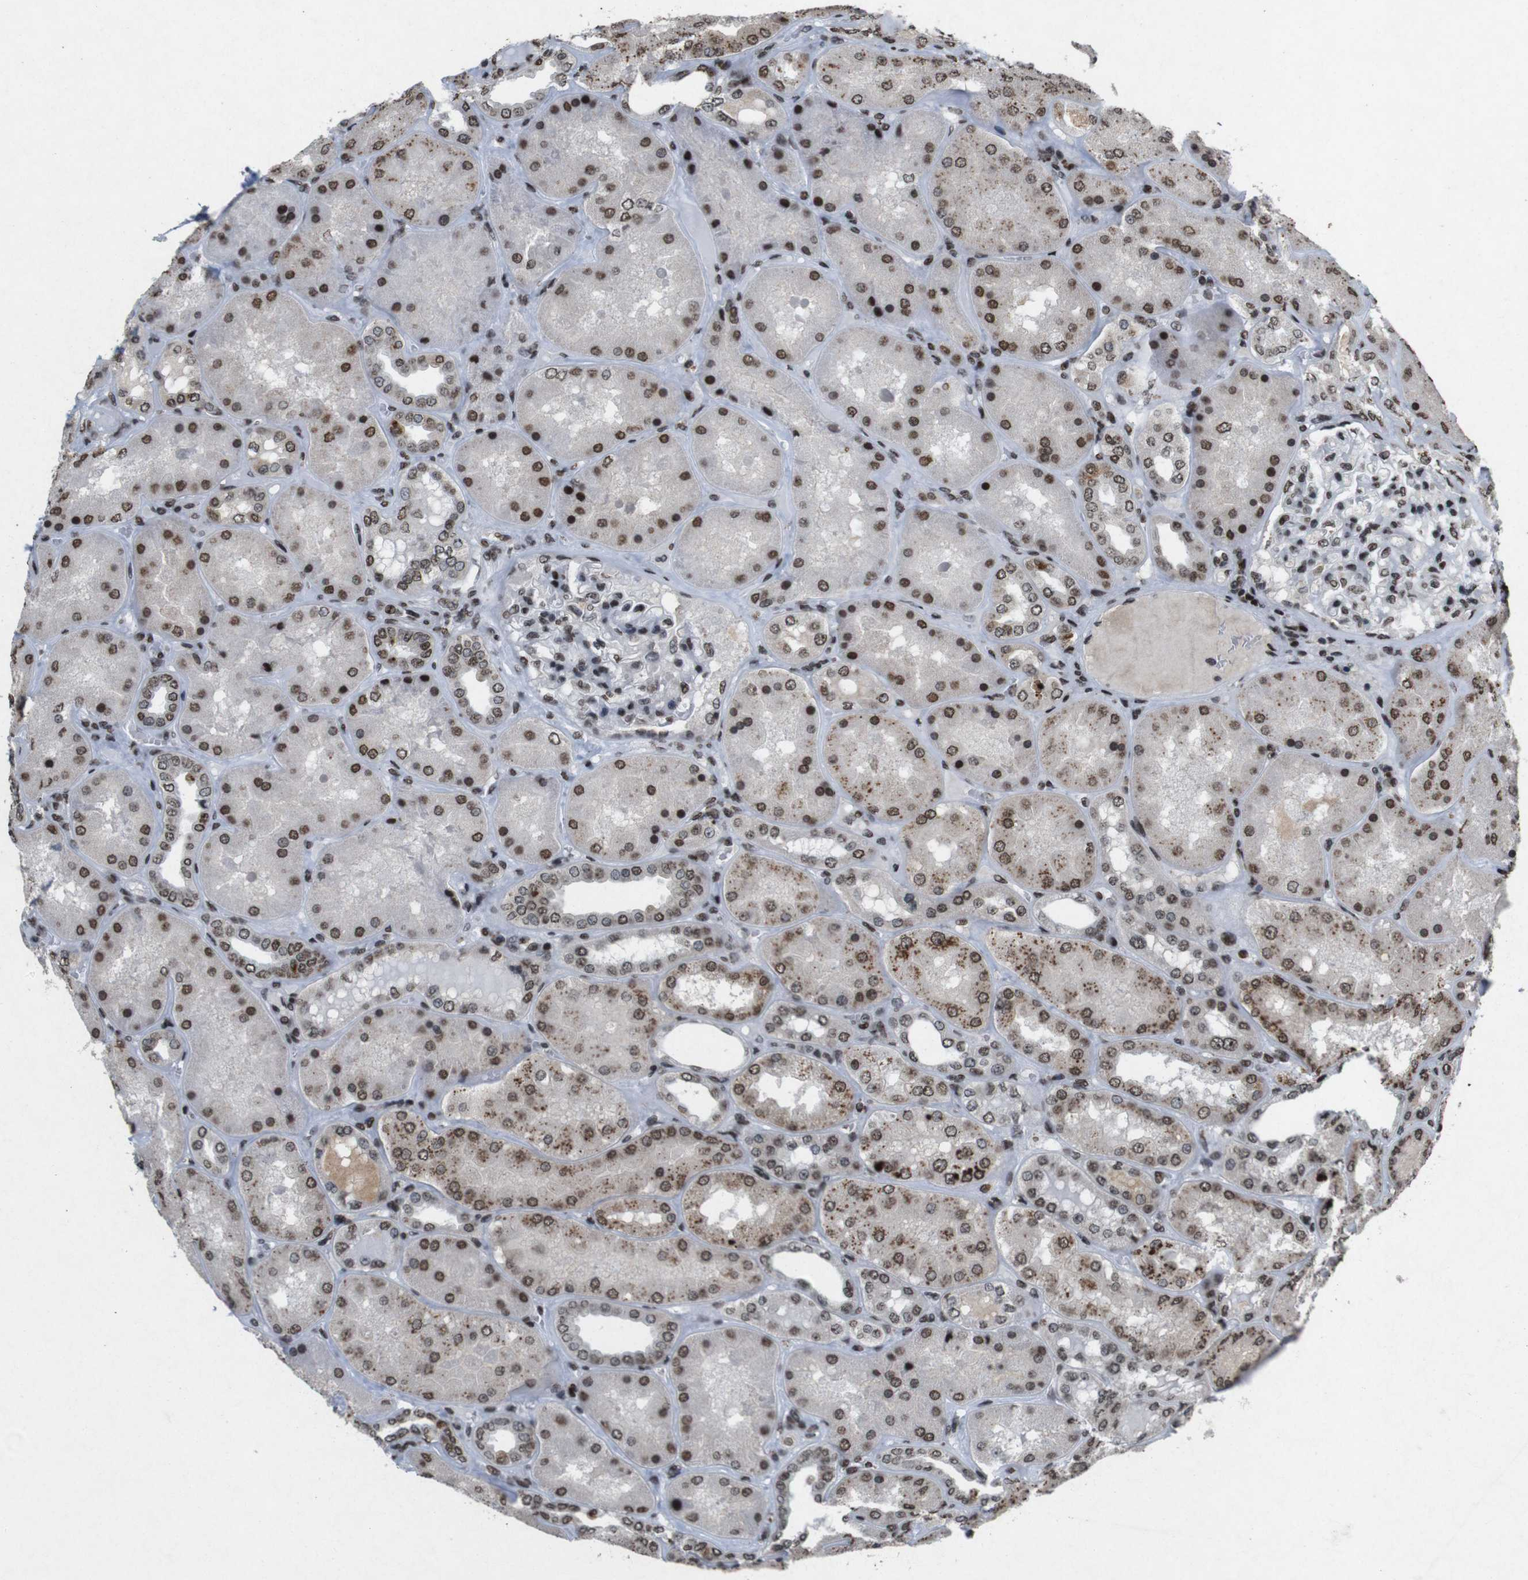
{"staining": {"intensity": "moderate", "quantity": ">75%", "location": "nuclear"}, "tissue": "kidney", "cell_type": "Cells in glomeruli", "image_type": "normal", "snomed": [{"axis": "morphology", "description": "Normal tissue, NOS"}, {"axis": "topography", "description": "Kidney"}], "caption": "Immunohistochemistry (IHC) histopathology image of normal kidney: human kidney stained using immunohistochemistry (IHC) demonstrates medium levels of moderate protein expression localized specifically in the nuclear of cells in glomeruli, appearing as a nuclear brown color.", "gene": "MAGEH1", "patient": {"sex": "female", "age": 56}}